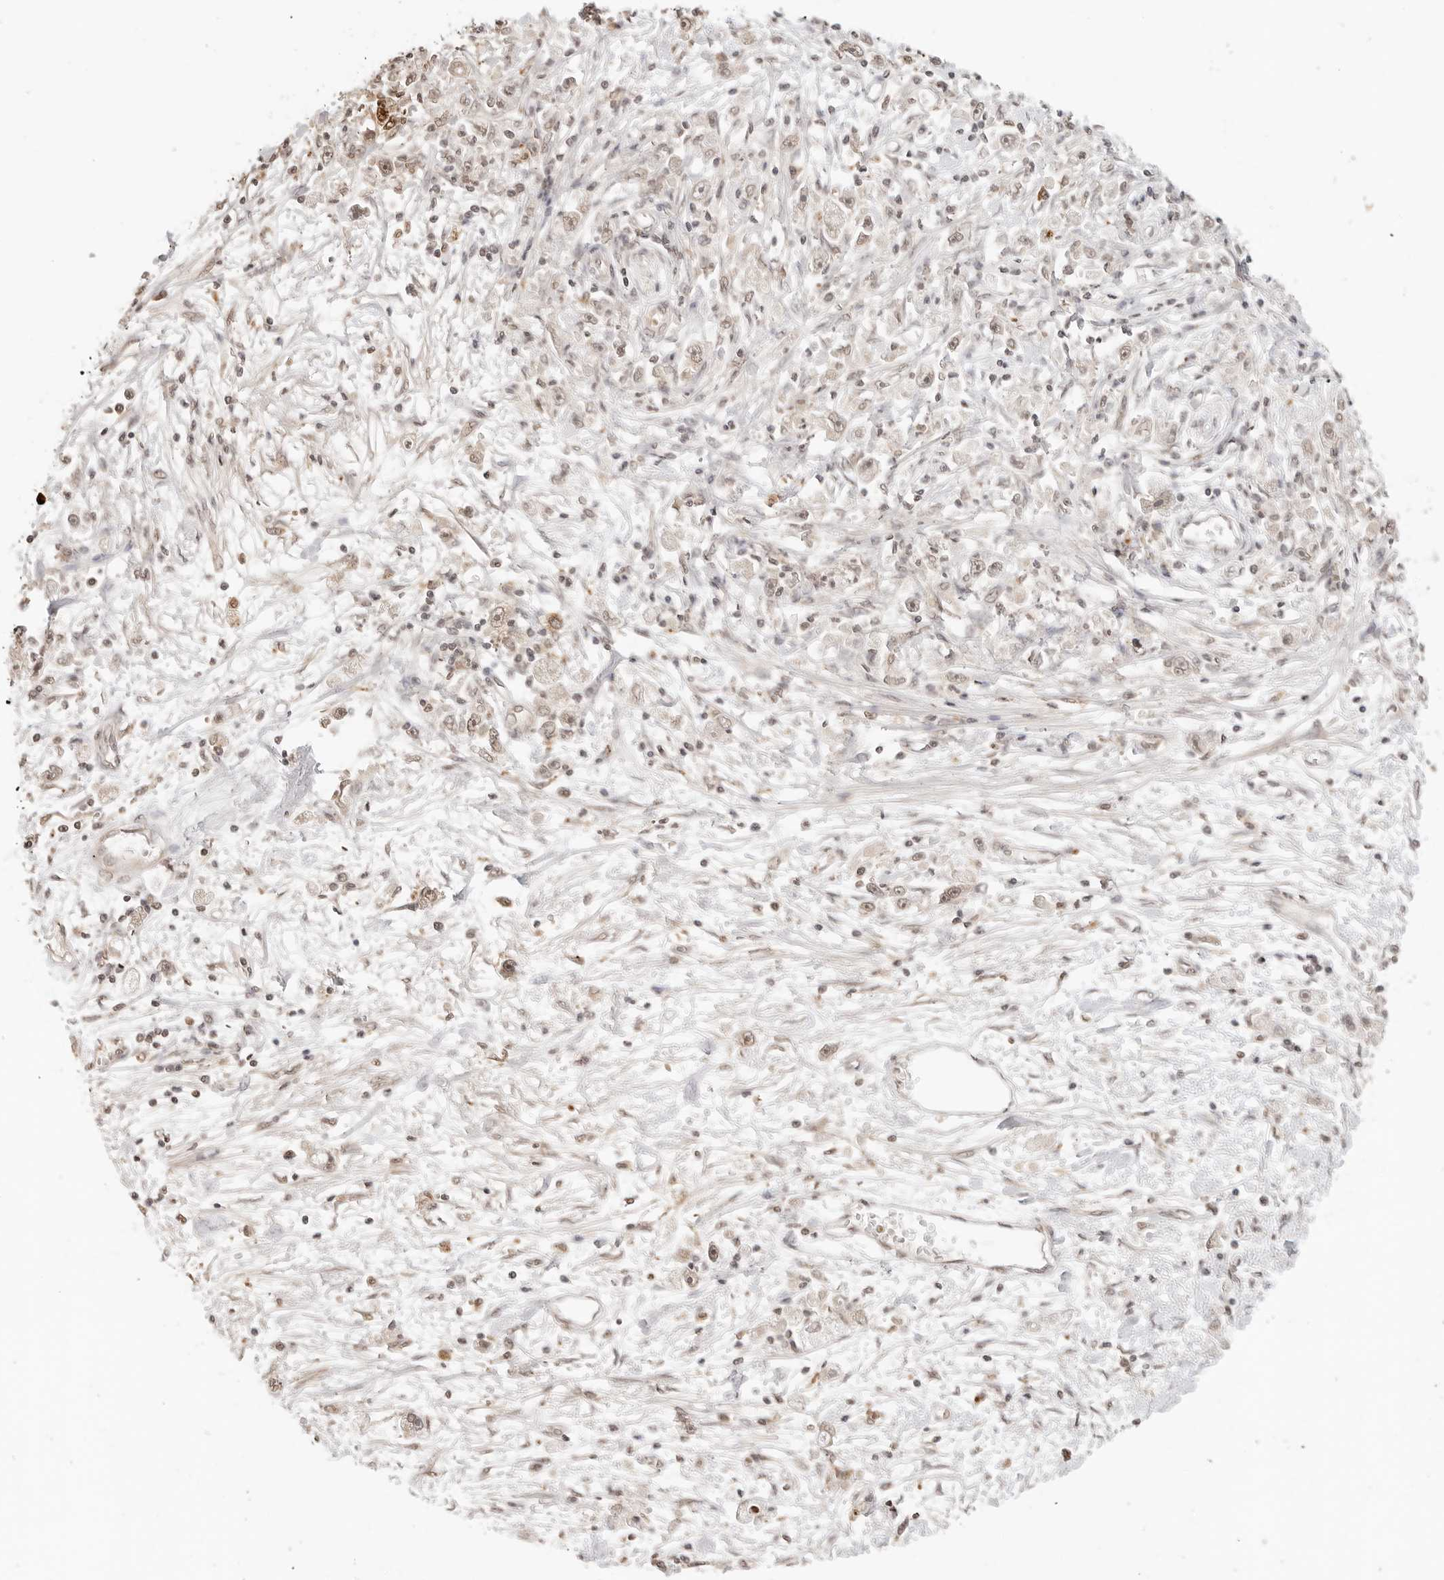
{"staining": {"intensity": "weak", "quantity": ">75%", "location": "cytoplasmic/membranous,nuclear"}, "tissue": "stomach cancer", "cell_type": "Tumor cells", "image_type": "cancer", "snomed": [{"axis": "morphology", "description": "Adenocarcinoma, NOS"}, {"axis": "topography", "description": "Stomach"}], "caption": "There is low levels of weak cytoplasmic/membranous and nuclear expression in tumor cells of stomach adenocarcinoma, as demonstrated by immunohistochemical staining (brown color).", "gene": "GPR34", "patient": {"sex": "female", "age": 59}}